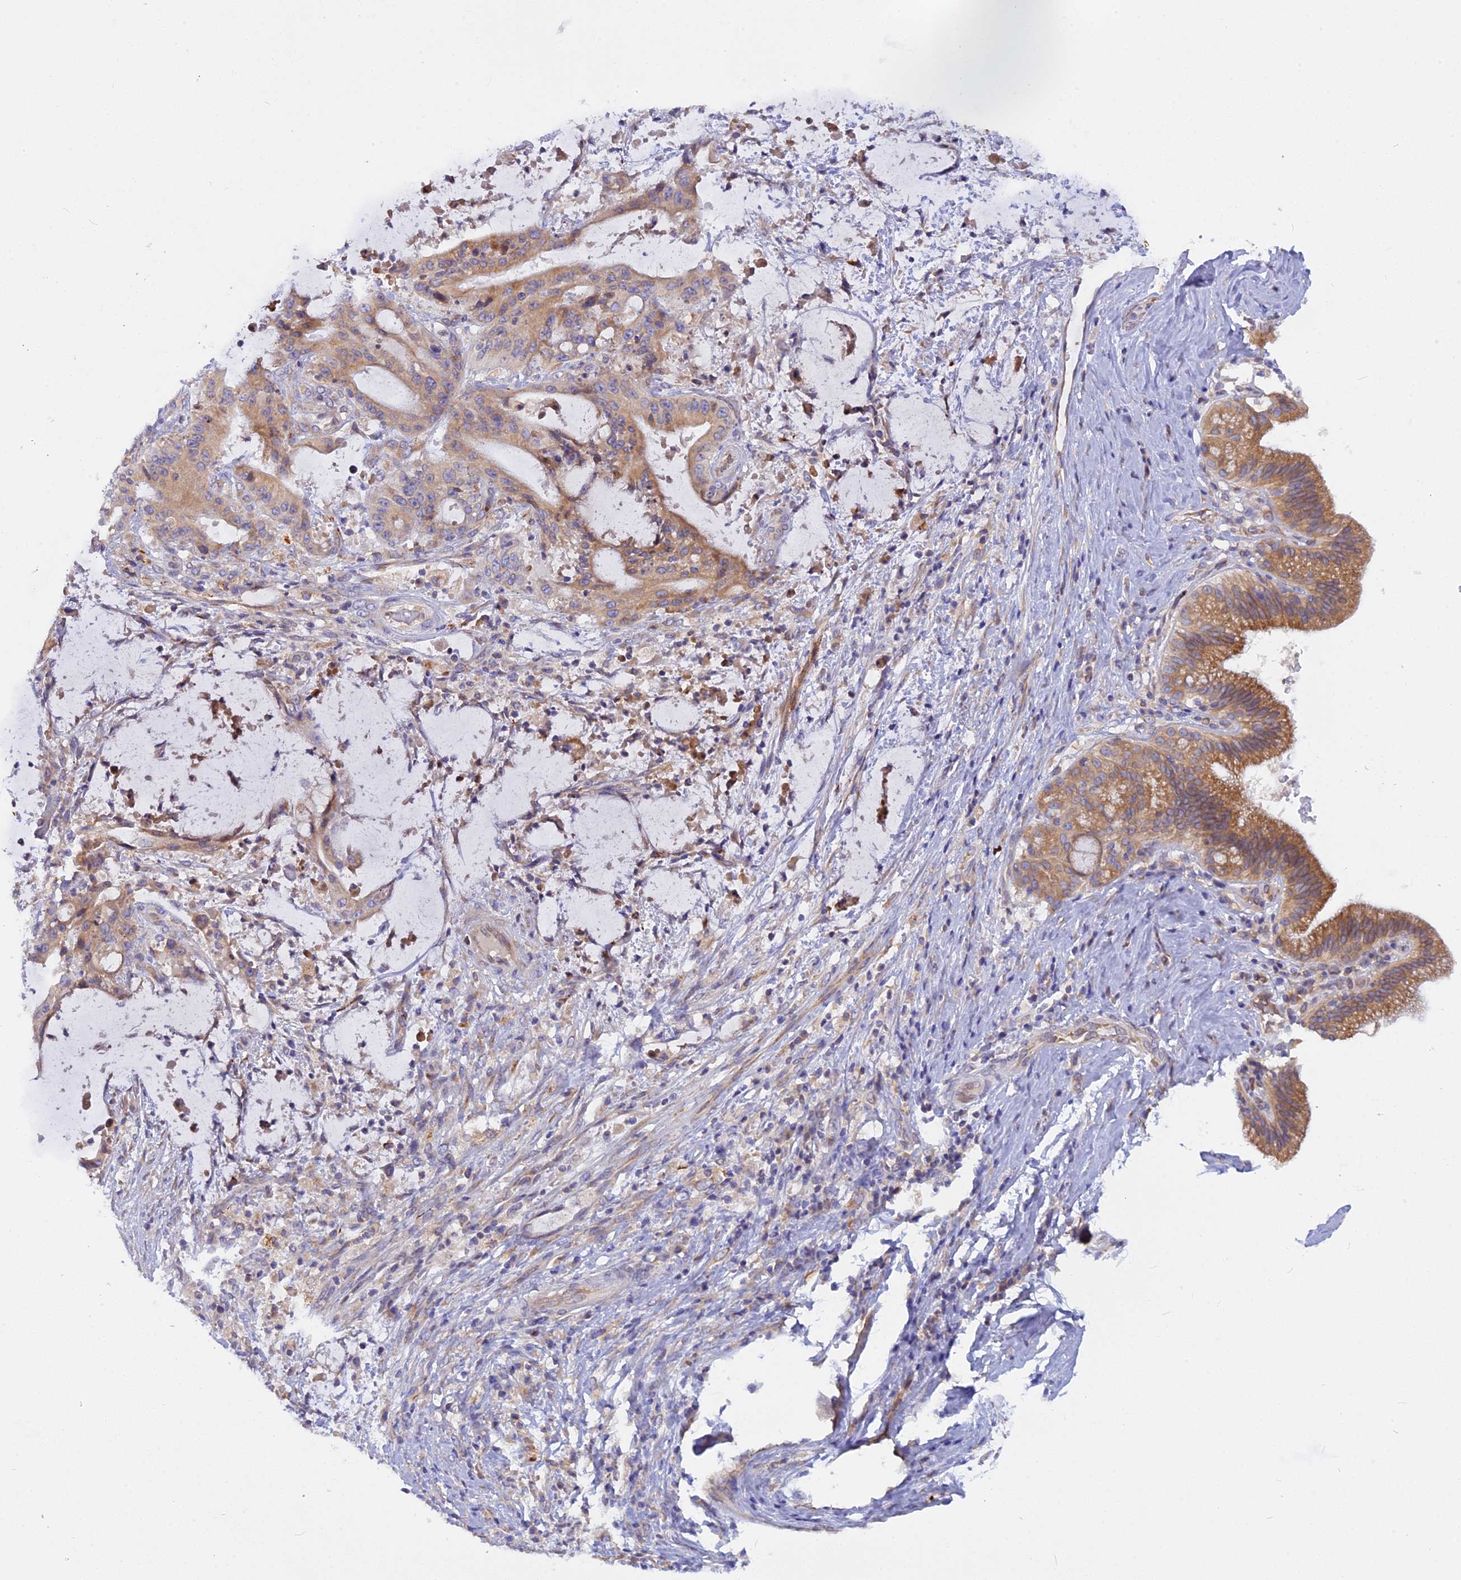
{"staining": {"intensity": "moderate", "quantity": ">75%", "location": "cytoplasmic/membranous"}, "tissue": "liver cancer", "cell_type": "Tumor cells", "image_type": "cancer", "snomed": [{"axis": "morphology", "description": "Normal tissue, NOS"}, {"axis": "morphology", "description": "Cholangiocarcinoma"}, {"axis": "topography", "description": "Liver"}, {"axis": "topography", "description": "Peripheral nerve tissue"}], "caption": "A brown stain shows moderate cytoplasmic/membranous expression of a protein in human liver cancer tumor cells.", "gene": "TLCD1", "patient": {"sex": "female", "age": 73}}